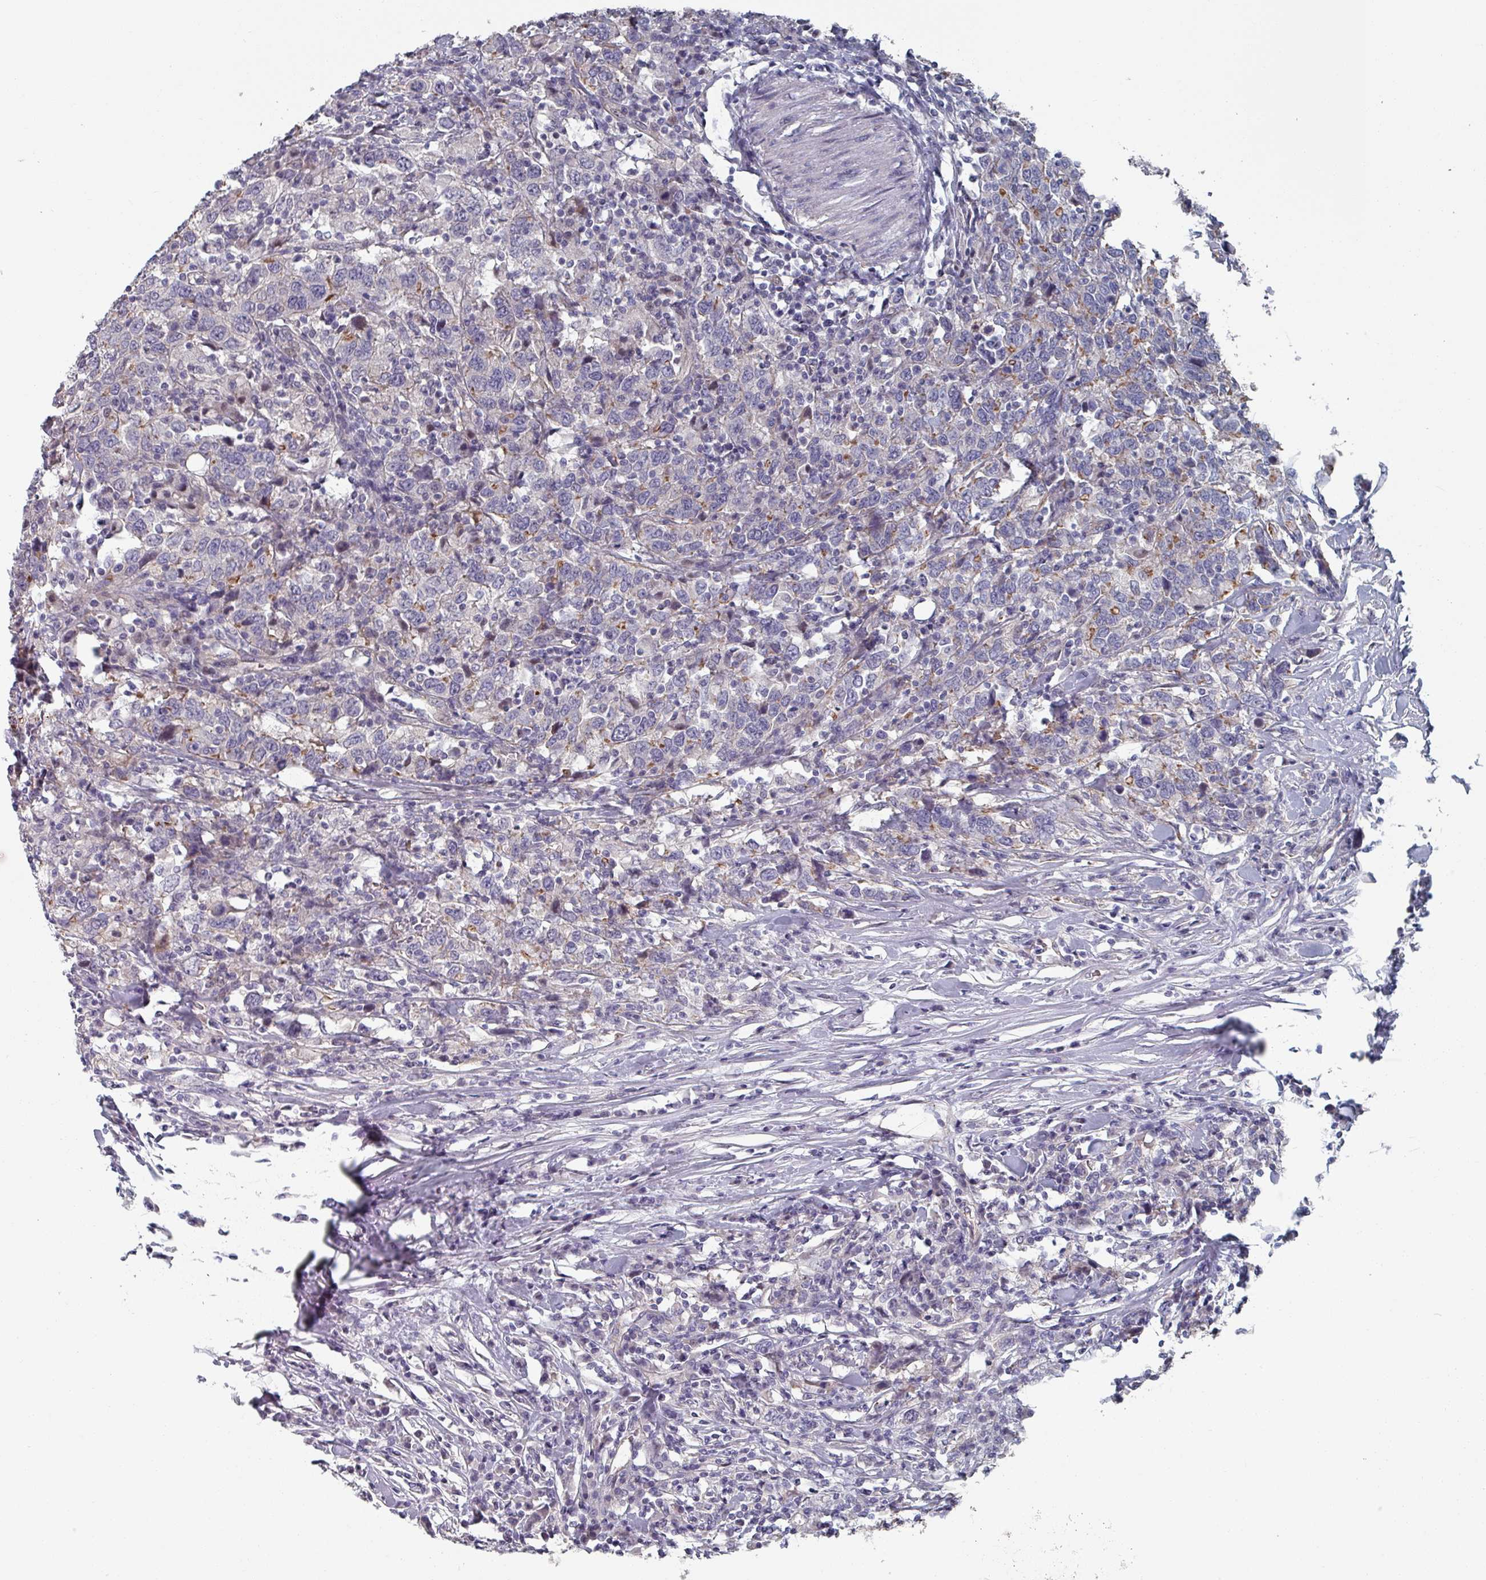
{"staining": {"intensity": "moderate", "quantity": "<25%", "location": "cytoplasmic/membranous"}, "tissue": "urothelial cancer", "cell_type": "Tumor cells", "image_type": "cancer", "snomed": [{"axis": "morphology", "description": "Urothelial carcinoma, High grade"}, {"axis": "topography", "description": "Urinary bladder"}], "caption": "This is a histology image of immunohistochemistry staining of urothelial cancer, which shows moderate staining in the cytoplasmic/membranous of tumor cells.", "gene": "EFL1", "patient": {"sex": "male", "age": 61}}